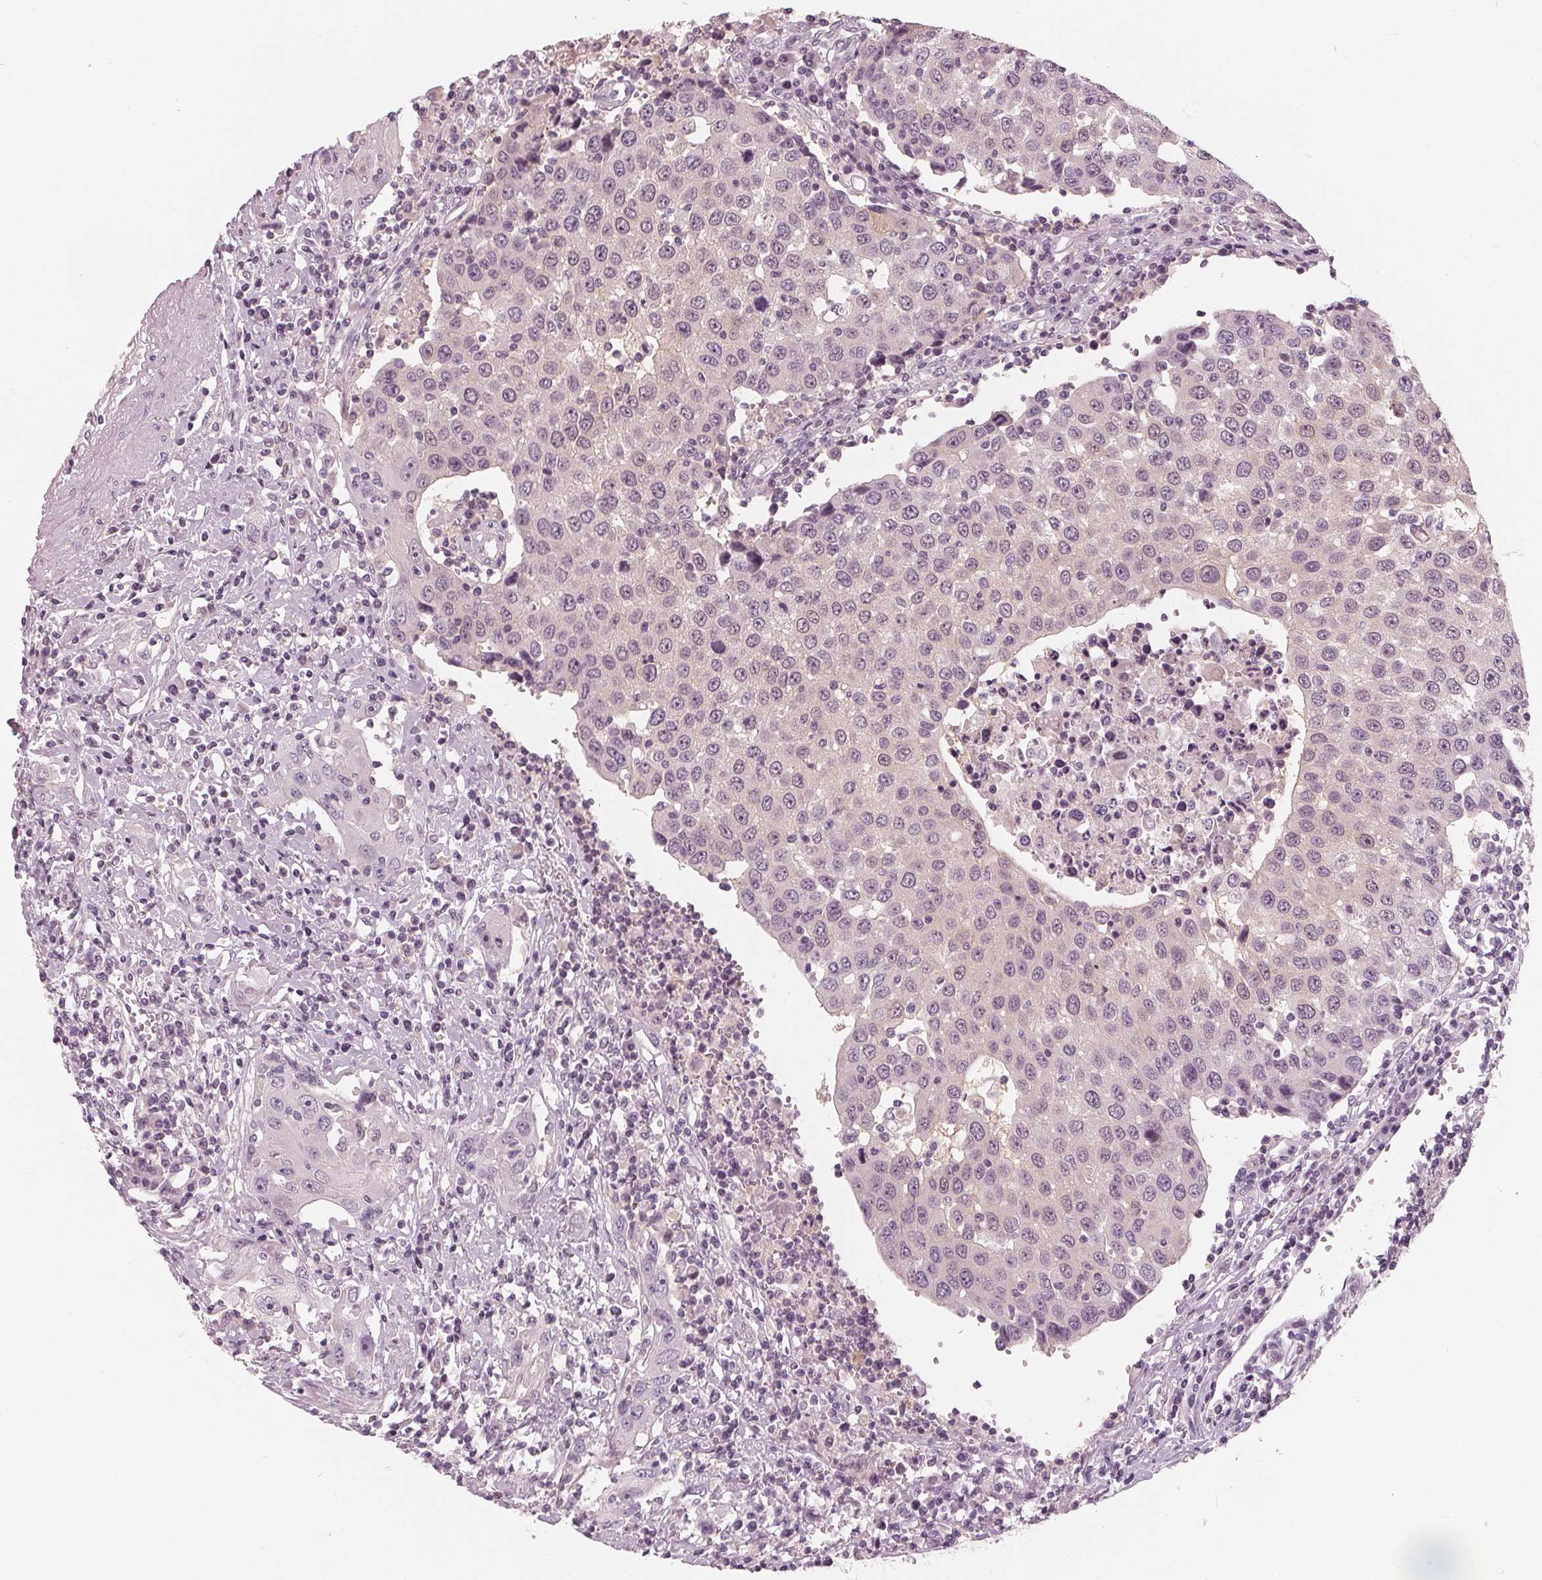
{"staining": {"intensity": "negative", "quantity": "none", "location": "none"}, "tissue": "urothelial cancer", "cell_type": "Tumor cells", "image_type": "cancer", "snomed": [{"axis": "morphology", "description": "Urothelial carcinoma, High grade"}, {"axis": "topography", "description": "Urinary bladder"}], "caption": "An image of urothelial carcinoma (high-grade) stained for a protein shows no brown staining in tumor cells. Brightfield microscopy of IHC stained with DAB (brown) and hematoxylin (blue), captured at high magnification.", "gene": "SAT2", "patient": {"sex": "female", "age": 85}}